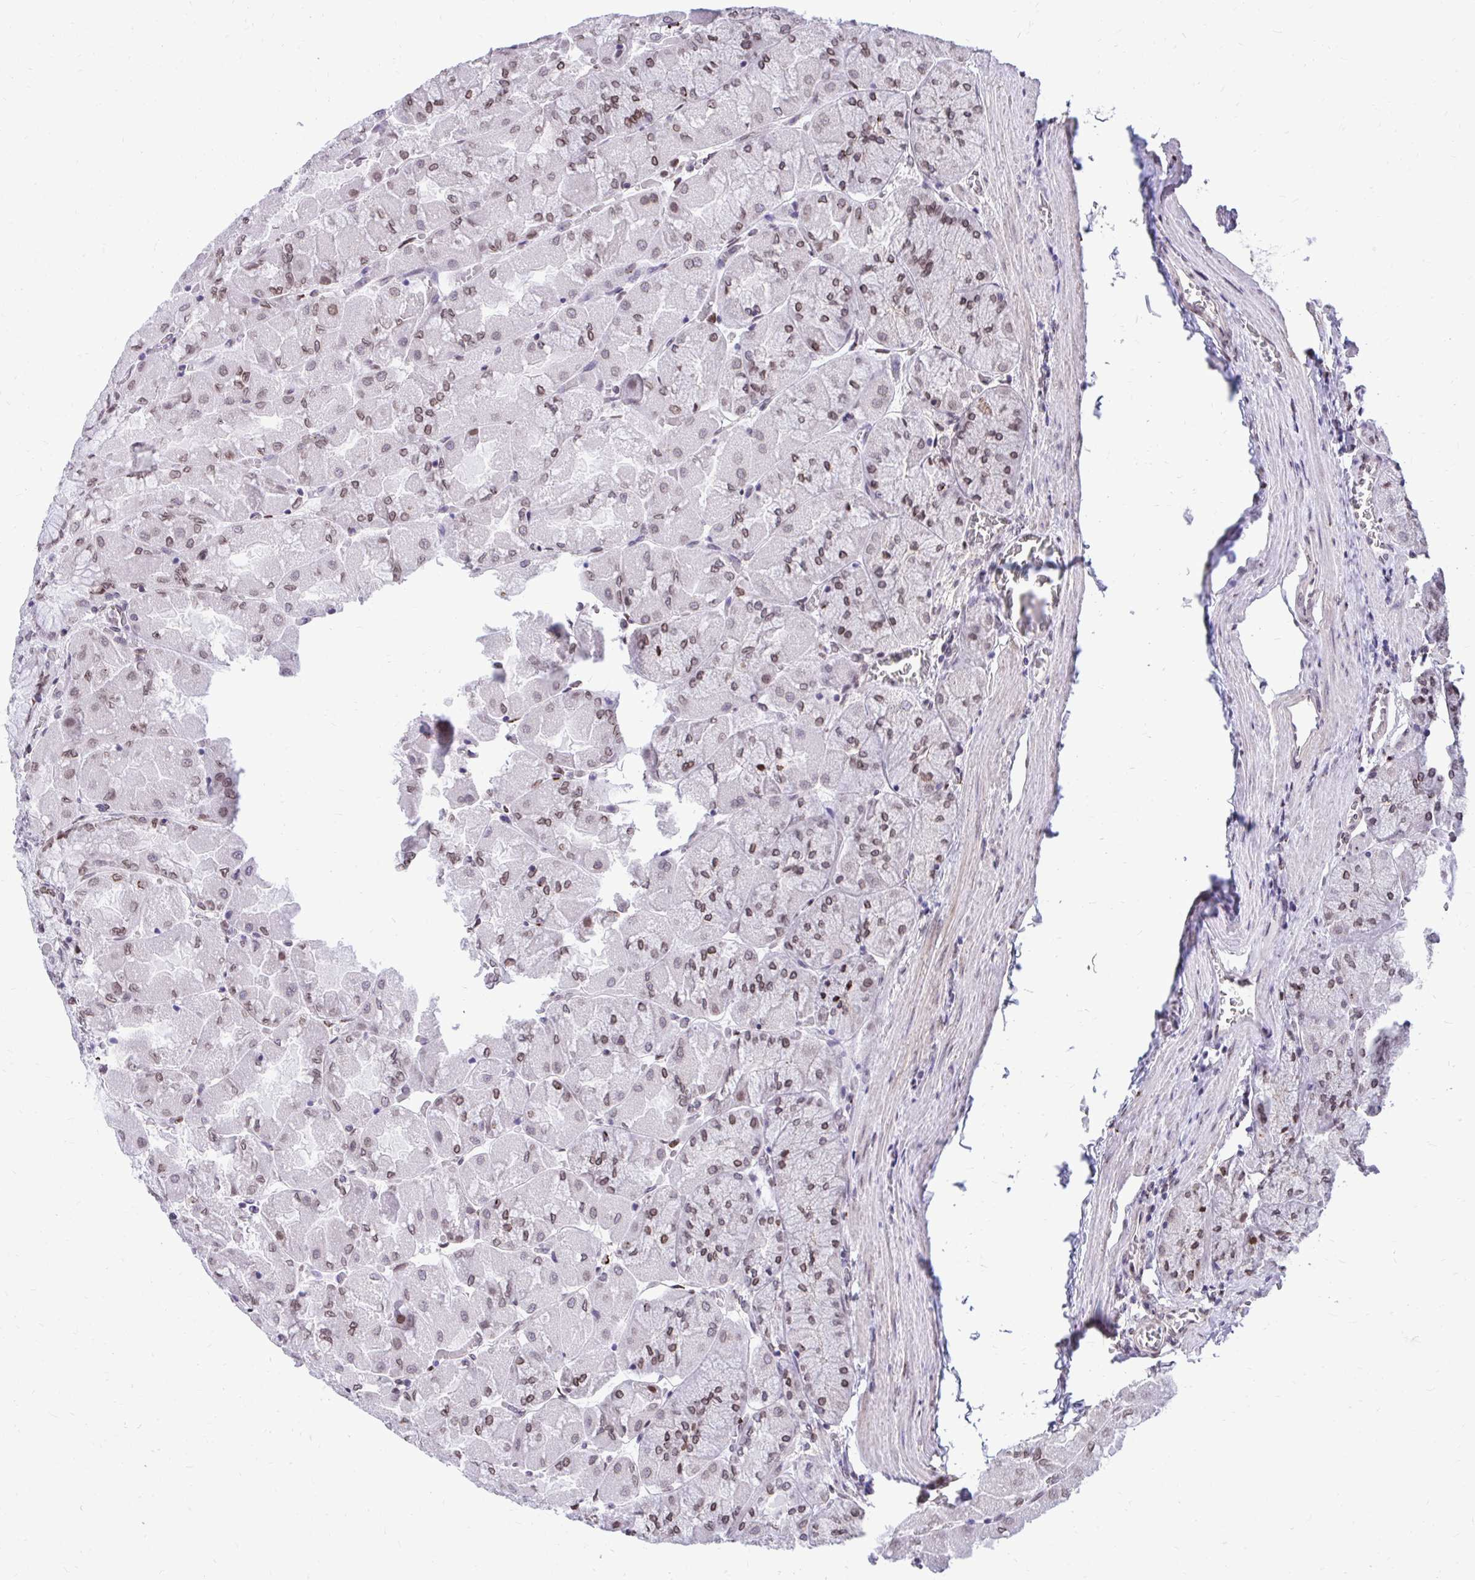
{"staining": {"intensity": "moderate", "quantity": "<25%", "location": "cytoplasmic/membranous,nuclear"}, "tissue": "stomach", "cell_type": "Glandular cells", "image_type": "normal", "snomed": [{"axis": "morphology", "description": "Normal tissue, NOS"}, {"axis": "topography", "description": "Stomach"}], "caption": "Immunohistochemistry photomicrograph of unremarkable stomach stained for a protein (brown), which exhibits low levels of moderate cytoplasmic/membranous,nuclear expression in approximately <25% of glandular cells.", "gene": "BANF1", "patient": {"sex": "female", "age": 61}}